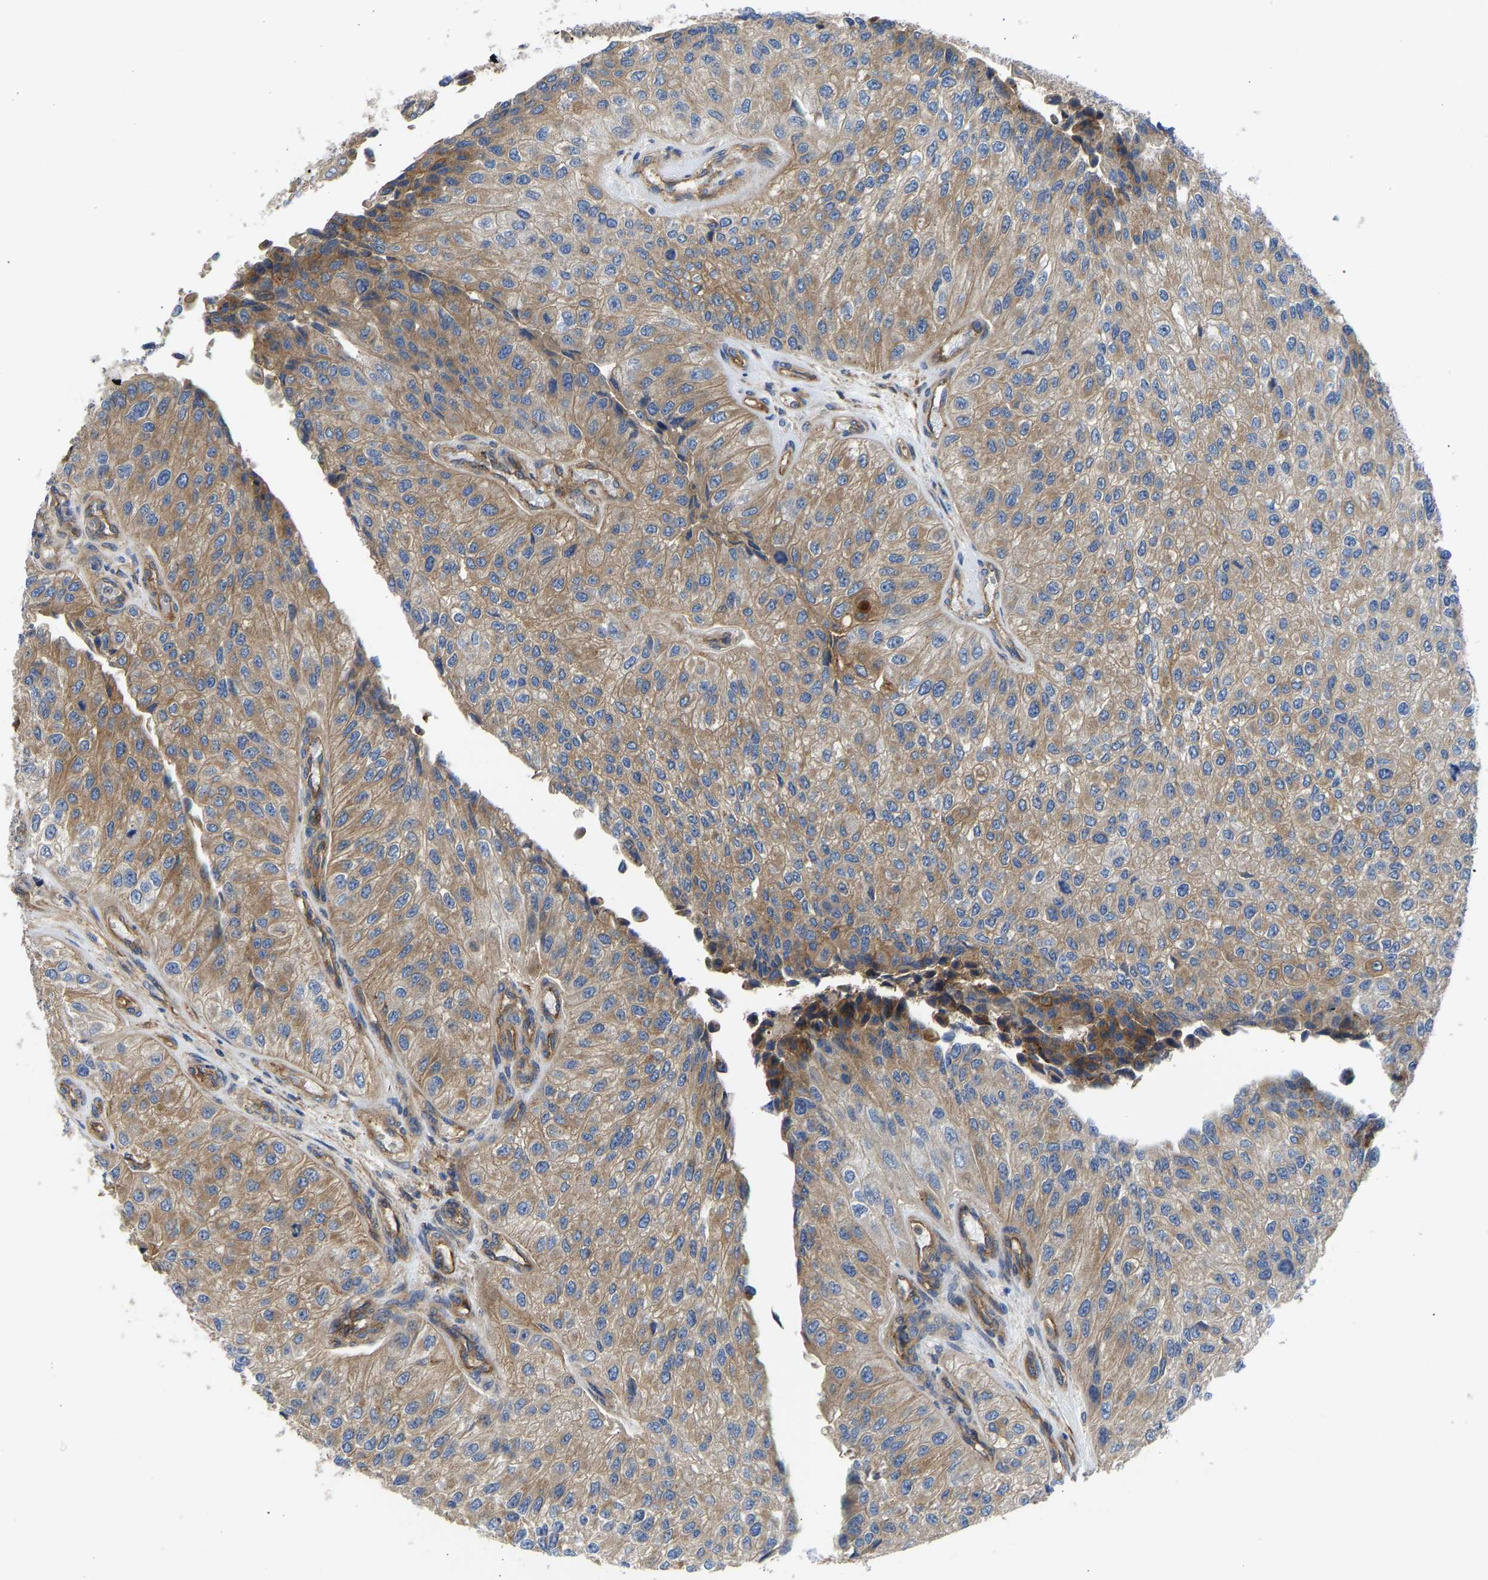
{"staining": {"intensity": "moderate", "quantity": ">75%", "location": "cytoplasmic/membranous"}, "tissue": "urothelial cancer", "cell_type": "Tumor cells", "image_type": "cancer", "snomed": [{"axis": "morphology", "description": "Urothelial carcinoma, High grade"}, {"axis": "topography", "description": "Kidney"}, {"axis": "topography", "description": "Urinary bladder"}], "caption": "IHC histopathology image of human urothelial carcinoma (high-grade) stained for a protein (brown), which reveals medium levels of moderate cytoplasmic/membranous staining in approximately >75% of tumor cells.", "gene": "MYO1C", "patient": {"sex": "male", "age": 77}}